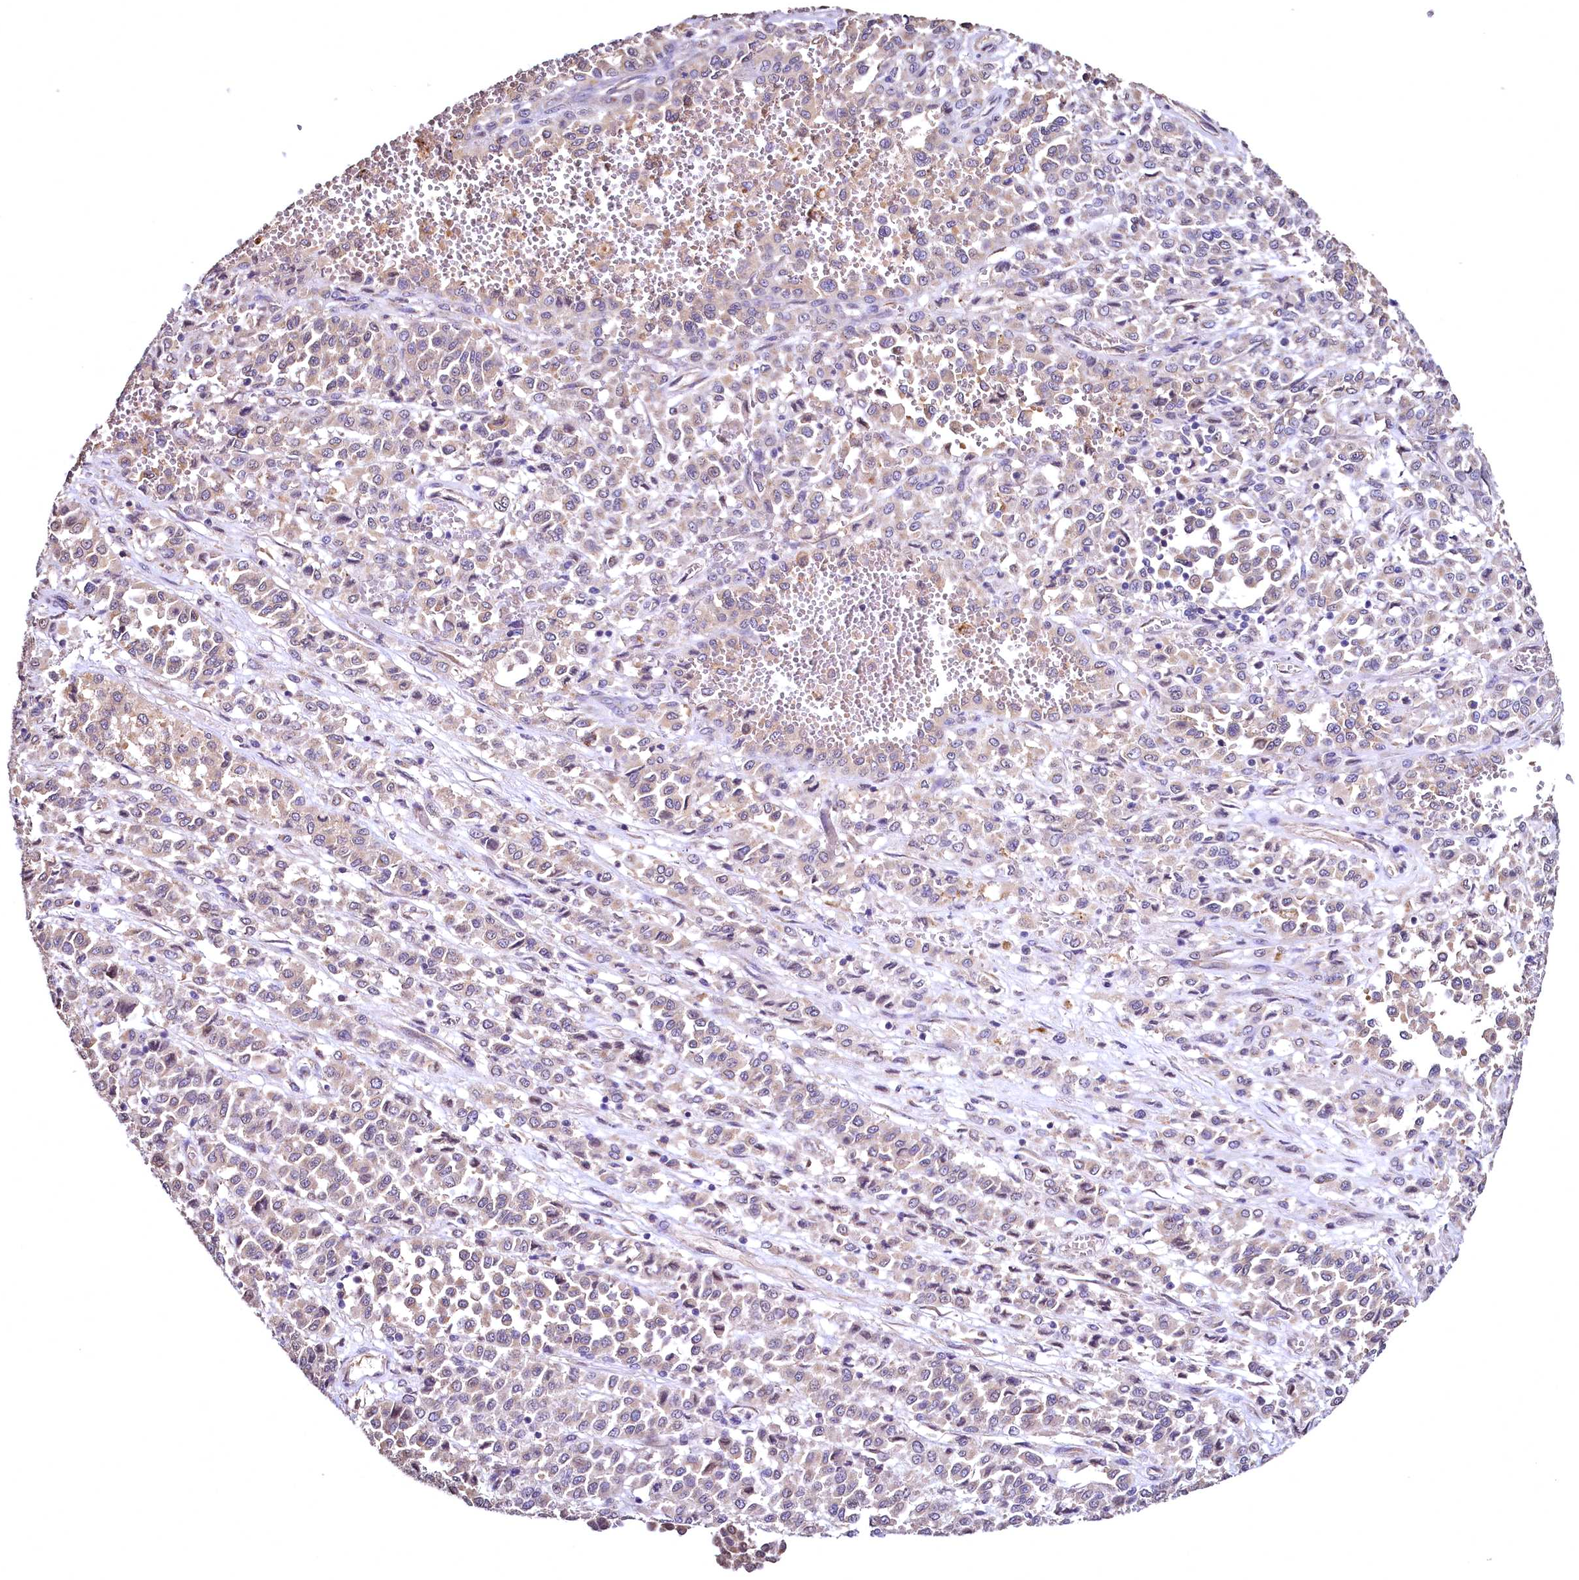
{"staining": {"intensity": "negative", "quantity": "none", "location": "none"}, "tissue": "melanoma", "cell_type": "Tumor cells", "image_type": "cancer", "snomed": [{"axis": "morphology", "description": "Malignant melanoma, Metastatic site"}, {"axis": "topography", "description": "Pancreas"}], "caption": "Immunohistochemistry histopathology image of malignant melanoma (metastatic site) stained for a protein (brown), which demonstrates no positivity in tumor cells. Nuclei are stained in blue.", "gene": "TBCEL", "patient": {"sex": "female", "age": 30}}